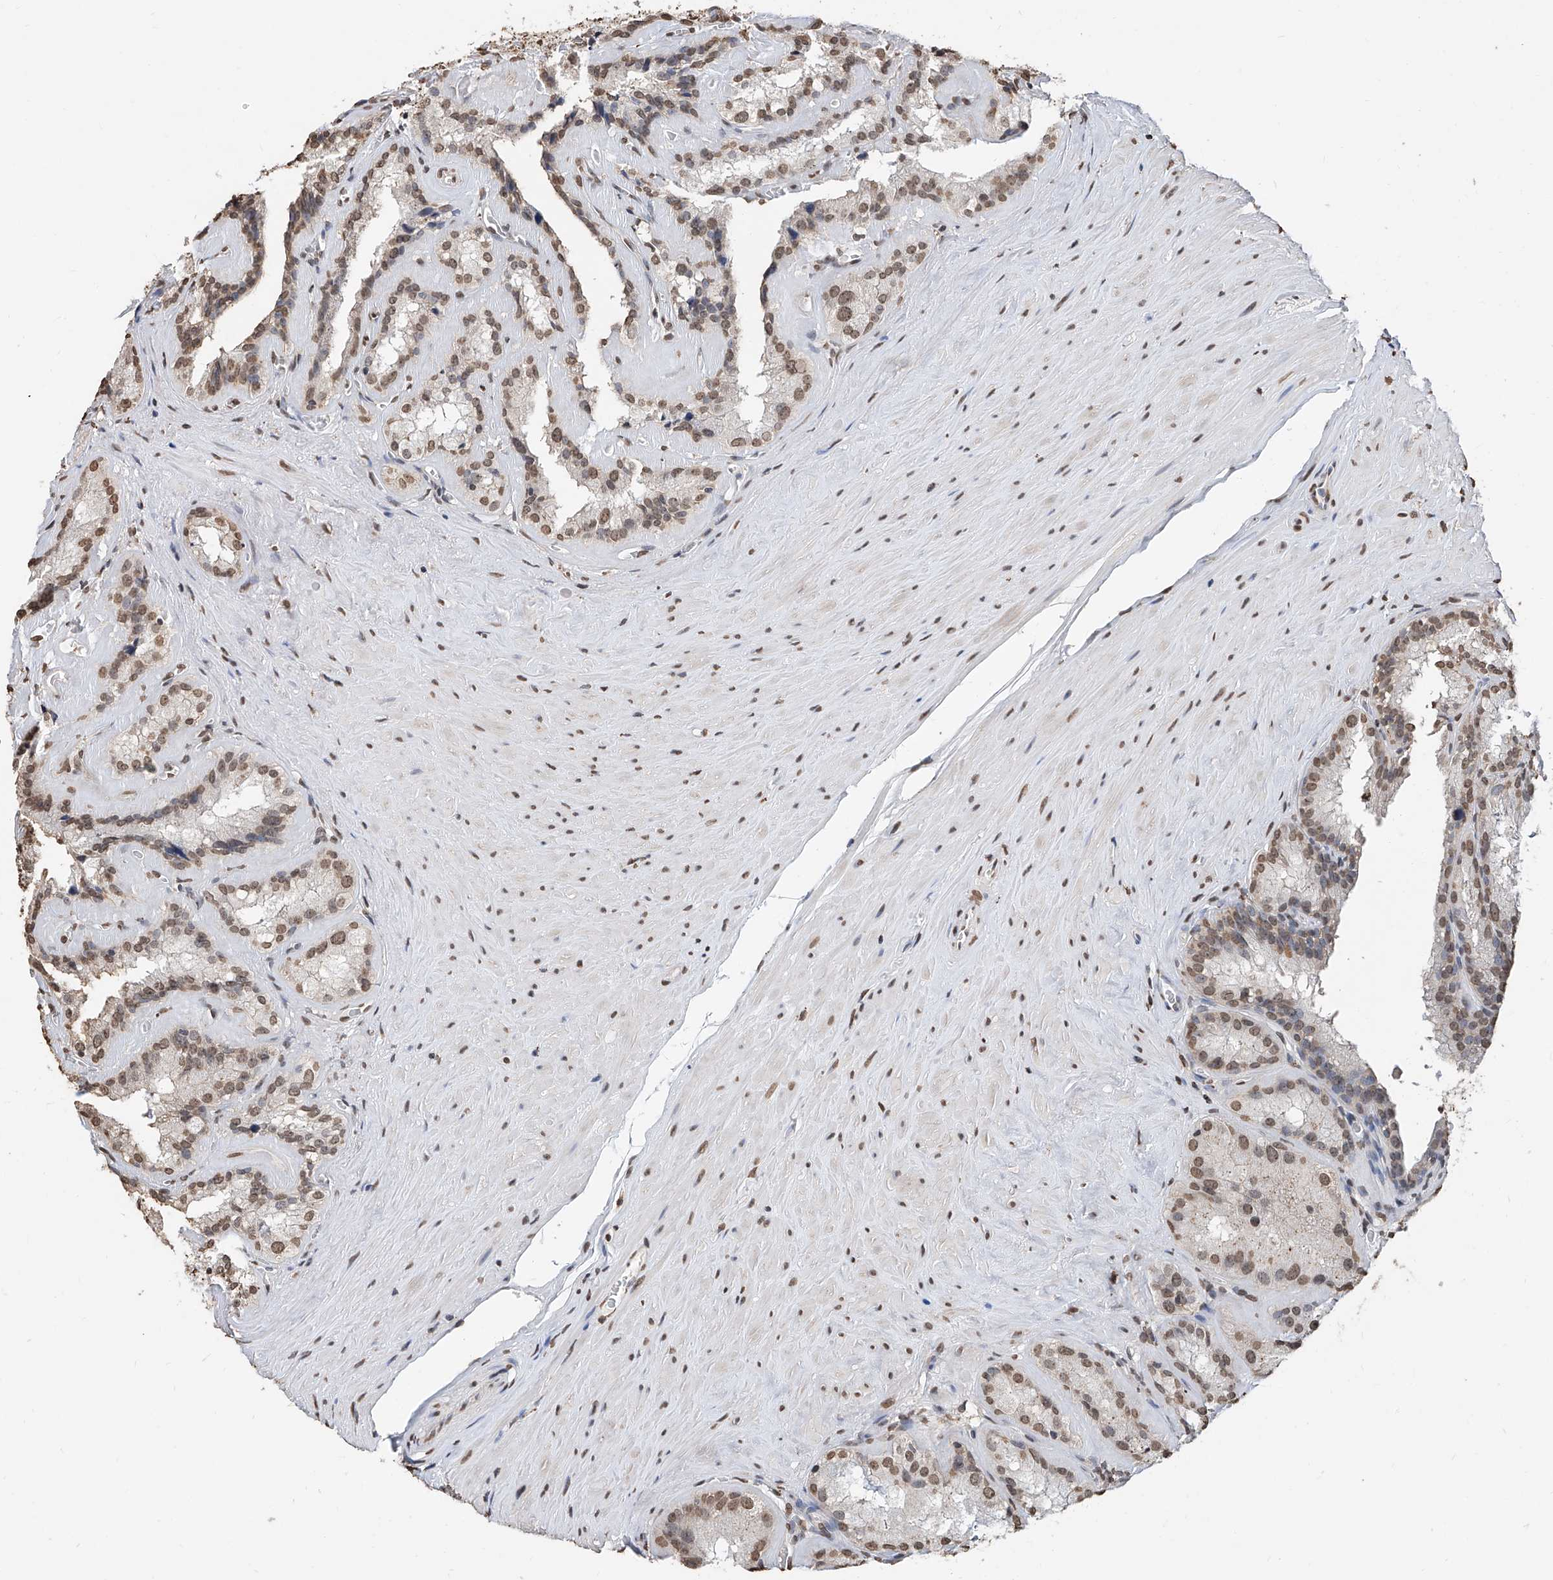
{"staining": {"intensity": "moderate", "quantity": ">75%", "location": "nuclear"}, "tissue": "seminal vesicle", "cell_type": "Glandular cells", "image_type": "normal", "snomed": [{"axis": "morphology", "description": "Normal tissue, NOS"}, {"axis": "topography", "description": "Prostate"}, {"axis": "topography", "description": "Seminal veicle"}], "caption": "IHC of unremarkable human seminal vesicle demonstrates medium levels of moderate nuclear expression in about >75% of glandular cells.", "gene": "RP9", "patient": {"sex": "male", "age": 59}}